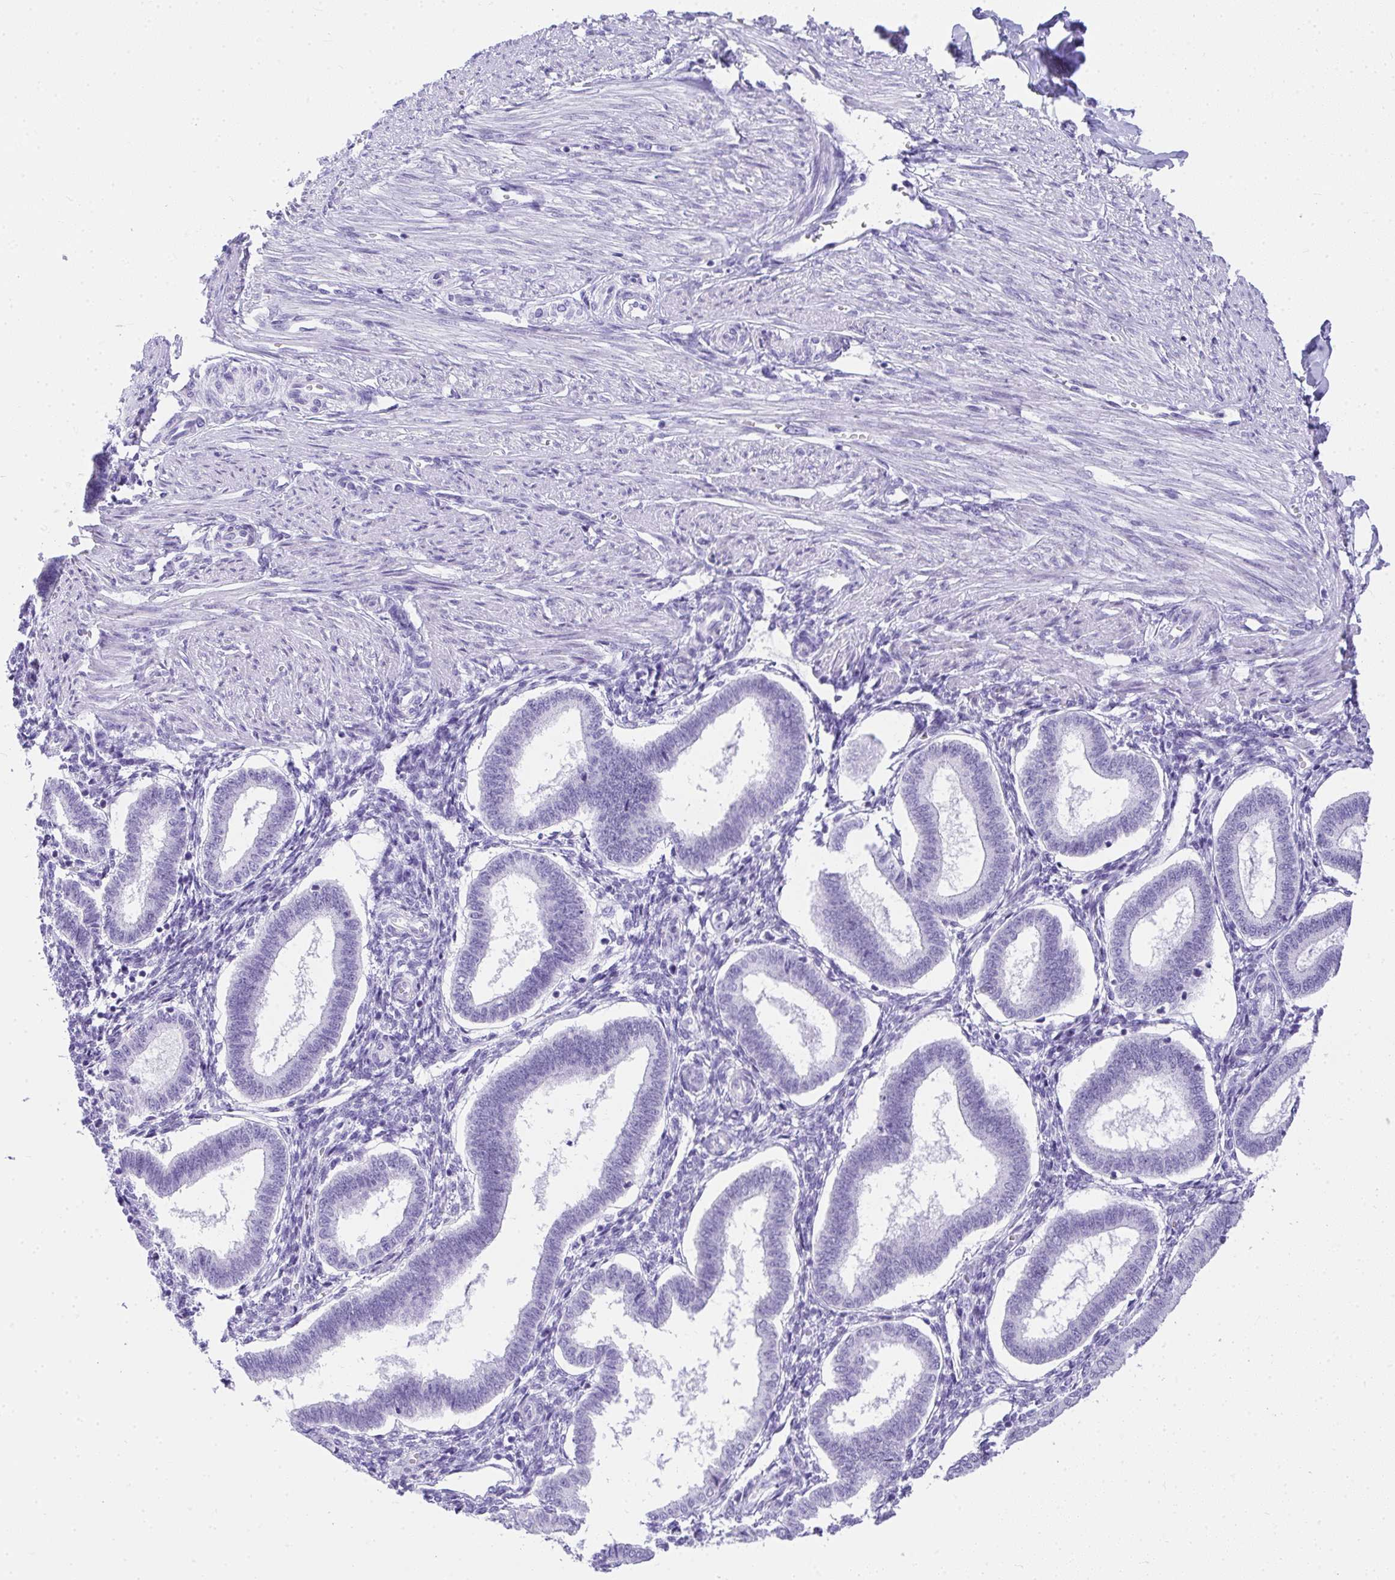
{"staining": {"intensity": "negative", "quantity": "none", "location": "none"}, "tissue": "endometrium", "cell_type": "Cells in endometrial stroma", "image_type": "normal", "snomed": [{"axis": "morphology", "description": "Normal tissue, NOS"}, {"axis": "topography", "description": "Endometrium"}], "caption": "An IHC histopathology image of normal endometrium is shown. There is no staining in cells in endometrial stroma of endometrium. (DAB (3,3'-diaminobenzidine) immunohistochemistry with hematoxylin counter stain).", "gene": "AVIL", "patient": {"sex": "female", "age": 24}}